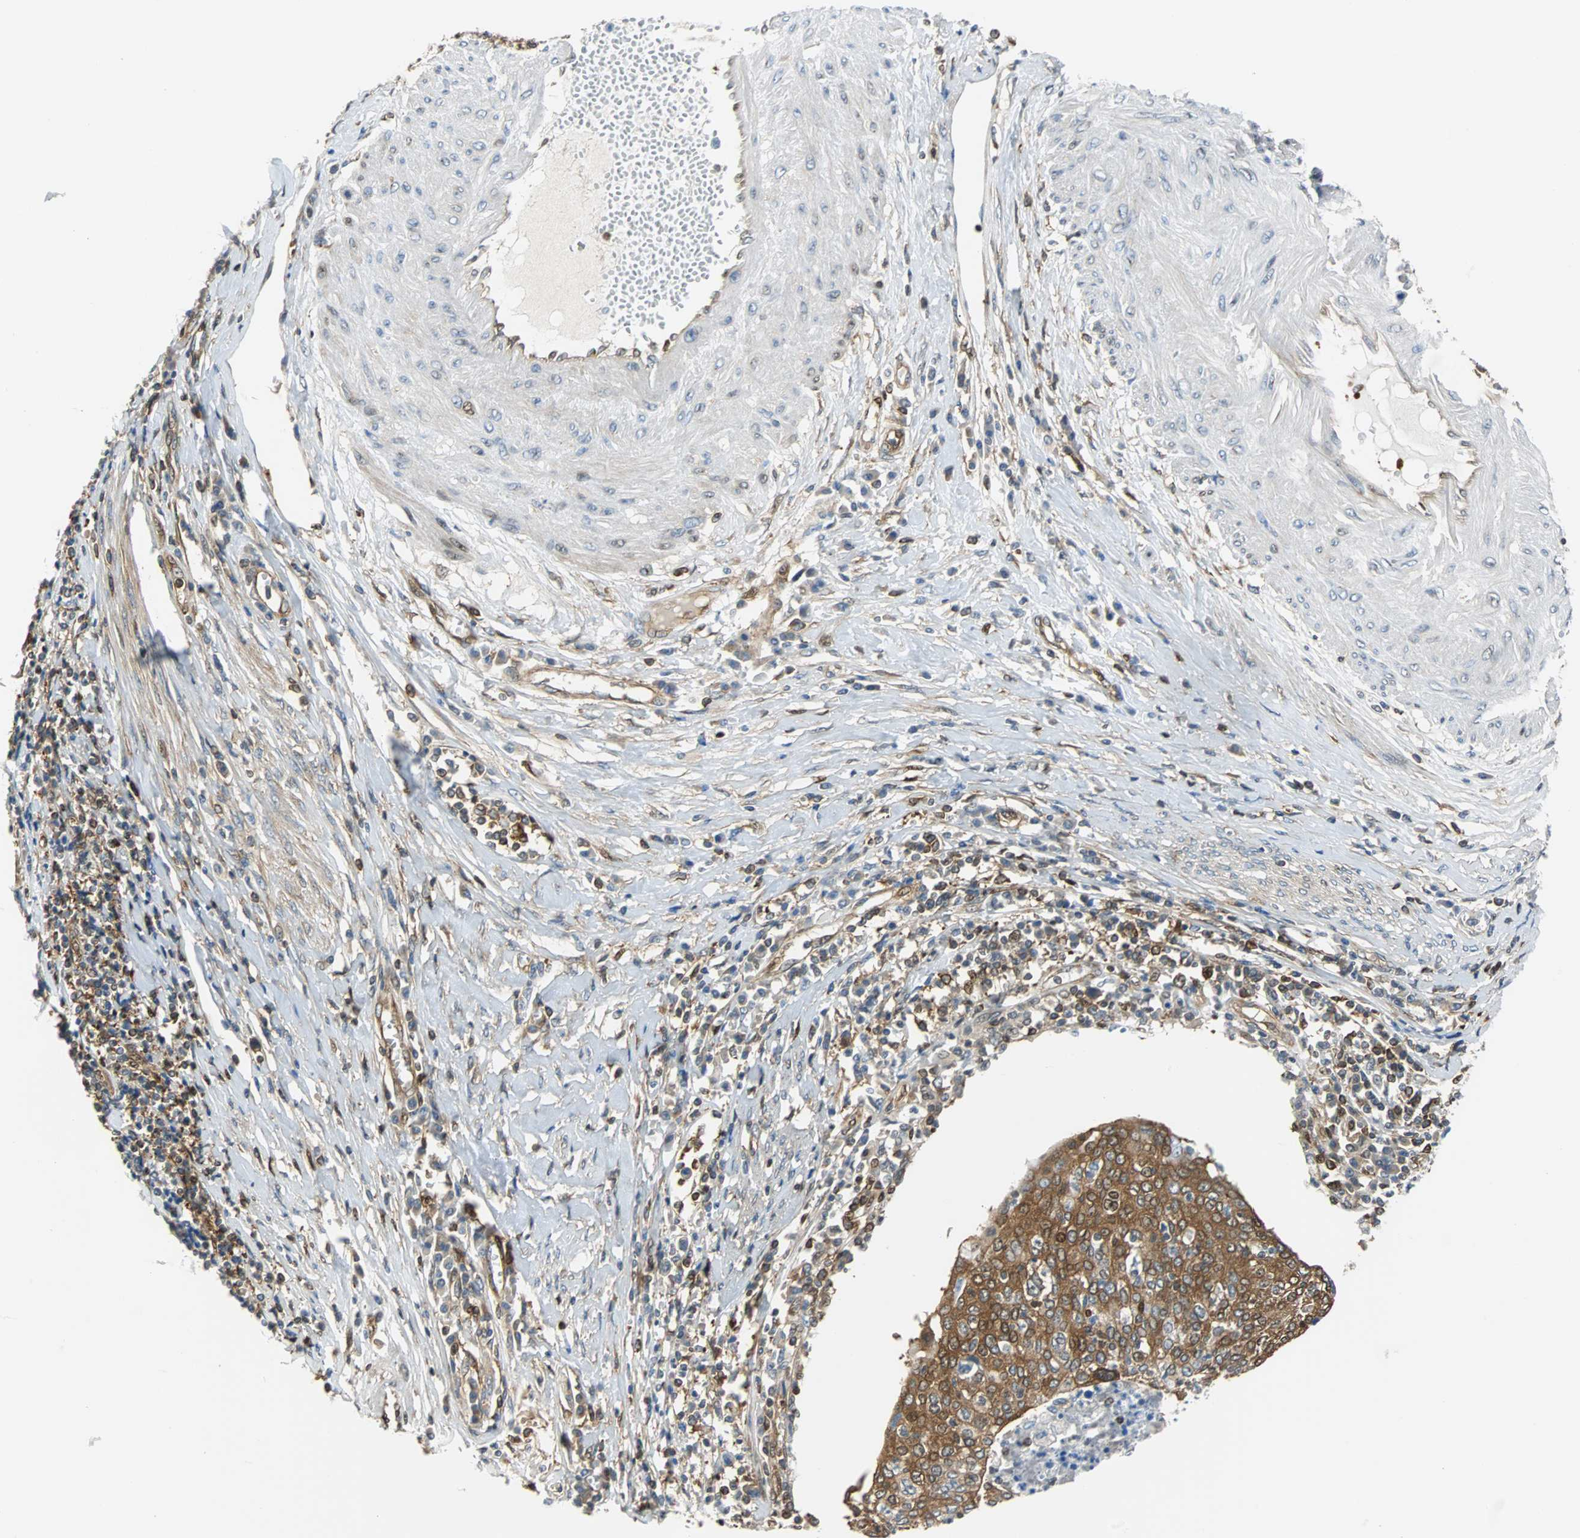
{"staining": {"intensity": "strong", "quantity": ">75%", "location": "cytoplasmic/membranous"}, "tissue": "cervical cancer", "cell_type": "Tumor cells", "image_type": "cancer", "snomed": [{"axis": "morphology", "description": "Squamous cell carcinoma, NOS"}, {"axis": "topography", "description": "Cervix"}], "caption": "Strong cytoplasmic/membranous protein expression is seen in about >75% of tumor cells in cervical cancer.", "gene": "RELA", "patient": {"sex": "female", "age": 40}}